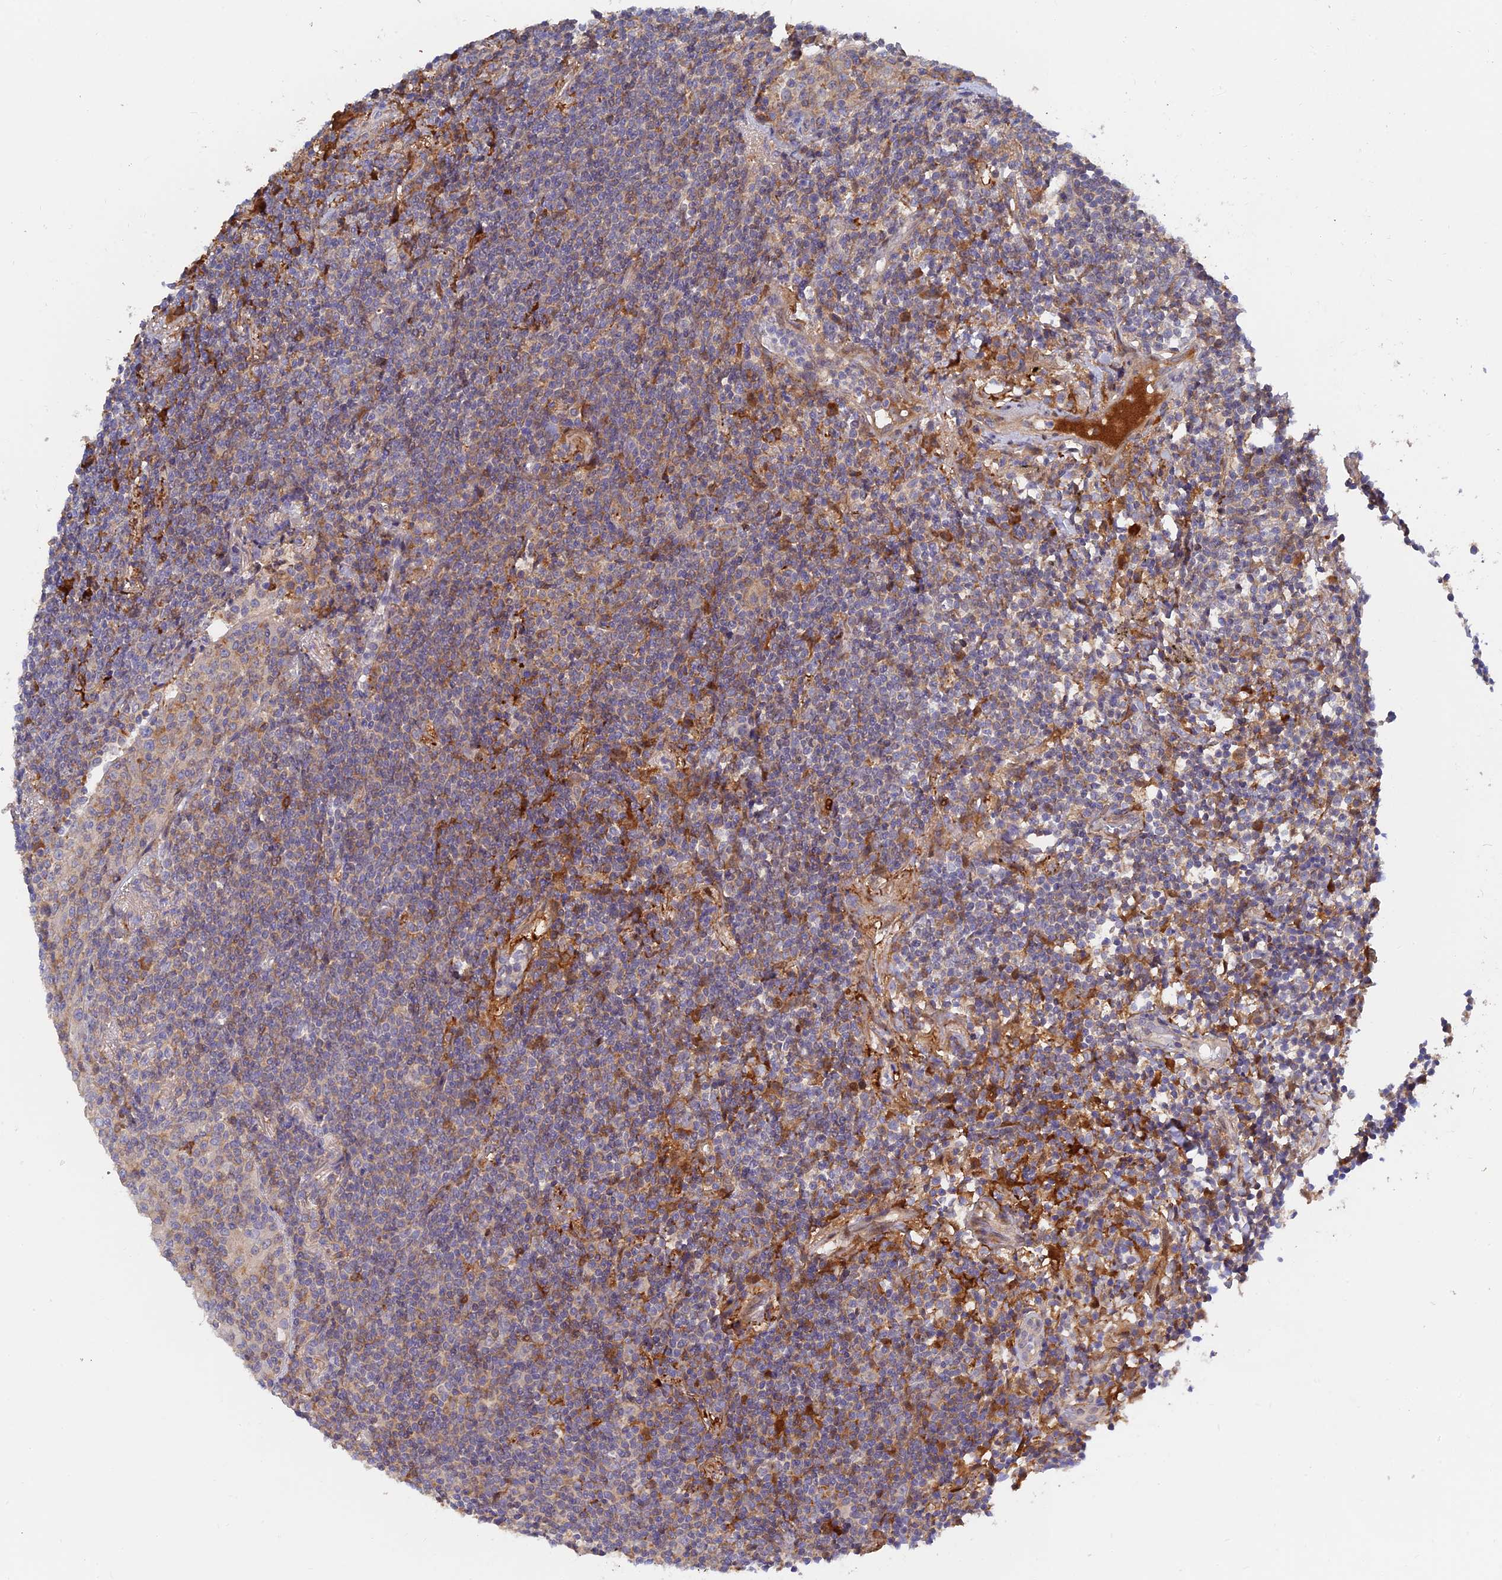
{"staining": {"intensity": "weak", "quantity": "25%-75%", "location": "cytoplasmic/membranous"}, "tissue": "lymphoma", "cell_type": "Tumor cells", "image_type": "cancer", "snomed": [{"axis": "morphology", "description": "Malignant lymphoma, non-Hodgkin's type, Low grade"}, {"axis": "topography", "description": "Lung"}], "caption": "Lymphoma was stained to show a protein in brown. There is low levels of weak cytoplasmic/membranous staining in approximately 25%-75% of tumor cells.", "gene": "SPATA5L1", "patient": {"sex": "female", "age": 71}}